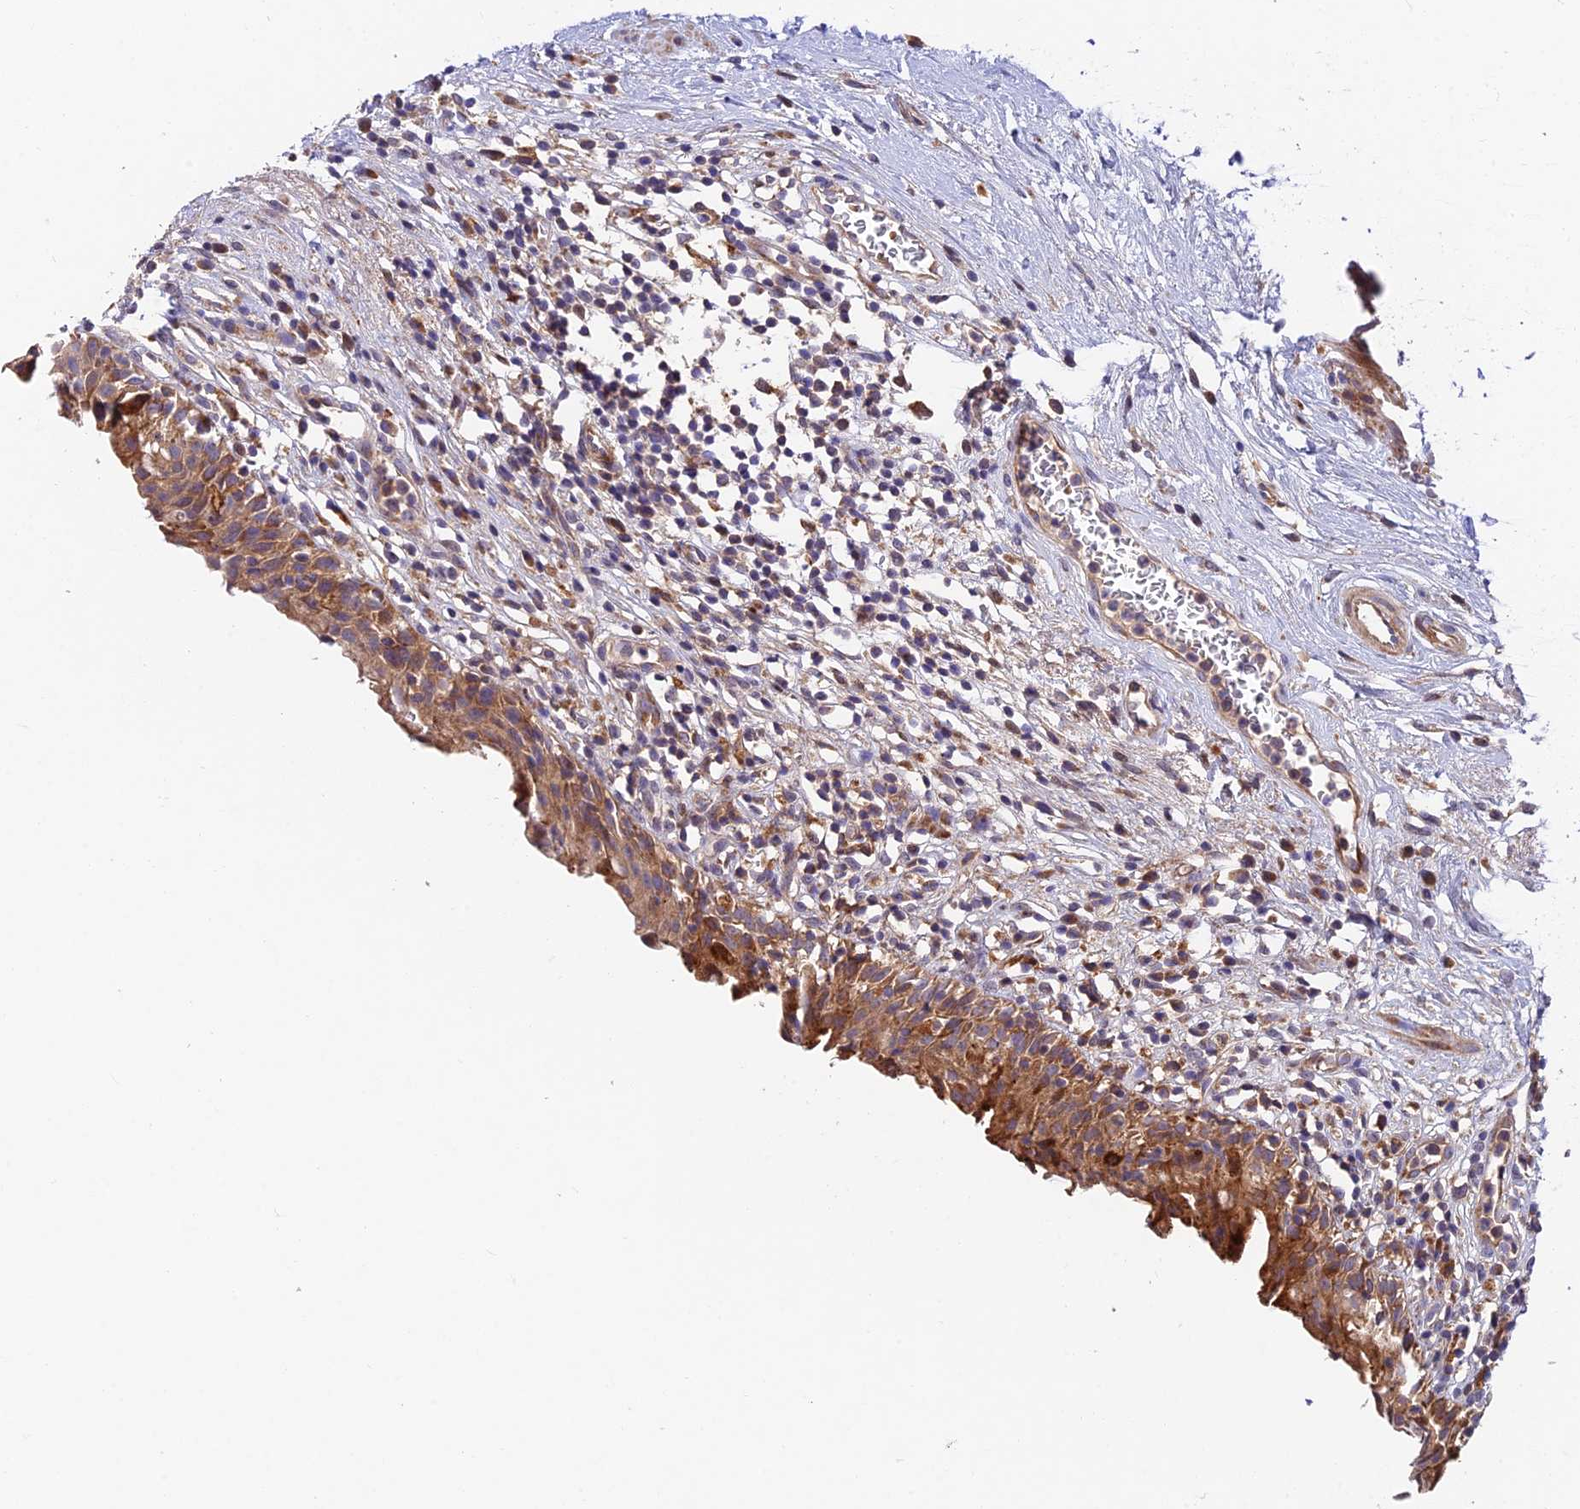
{"staining": {"intensity": "moderate", "quantity": ">75%", "location": "cytoplasmic/membranous"}, "tissue": "urinary bladder", "cell_type": "Urothelial cells", "image_type": "normal", "snomed": [{"axis": "morphology", "description": "Normal tissue, NOS"}, {"axis": "morphology", "description": "Inflammation, NOS"}, {"axis": "topography", "description": "Urinary bladder"}], "caption": "Urothelial cells show moderate cytoplasmic/membranous staining in approximately >75% of cells in benign urinary bladder.", "gene": "FUOM", "patient": {"sex": "male", "age": 63}}